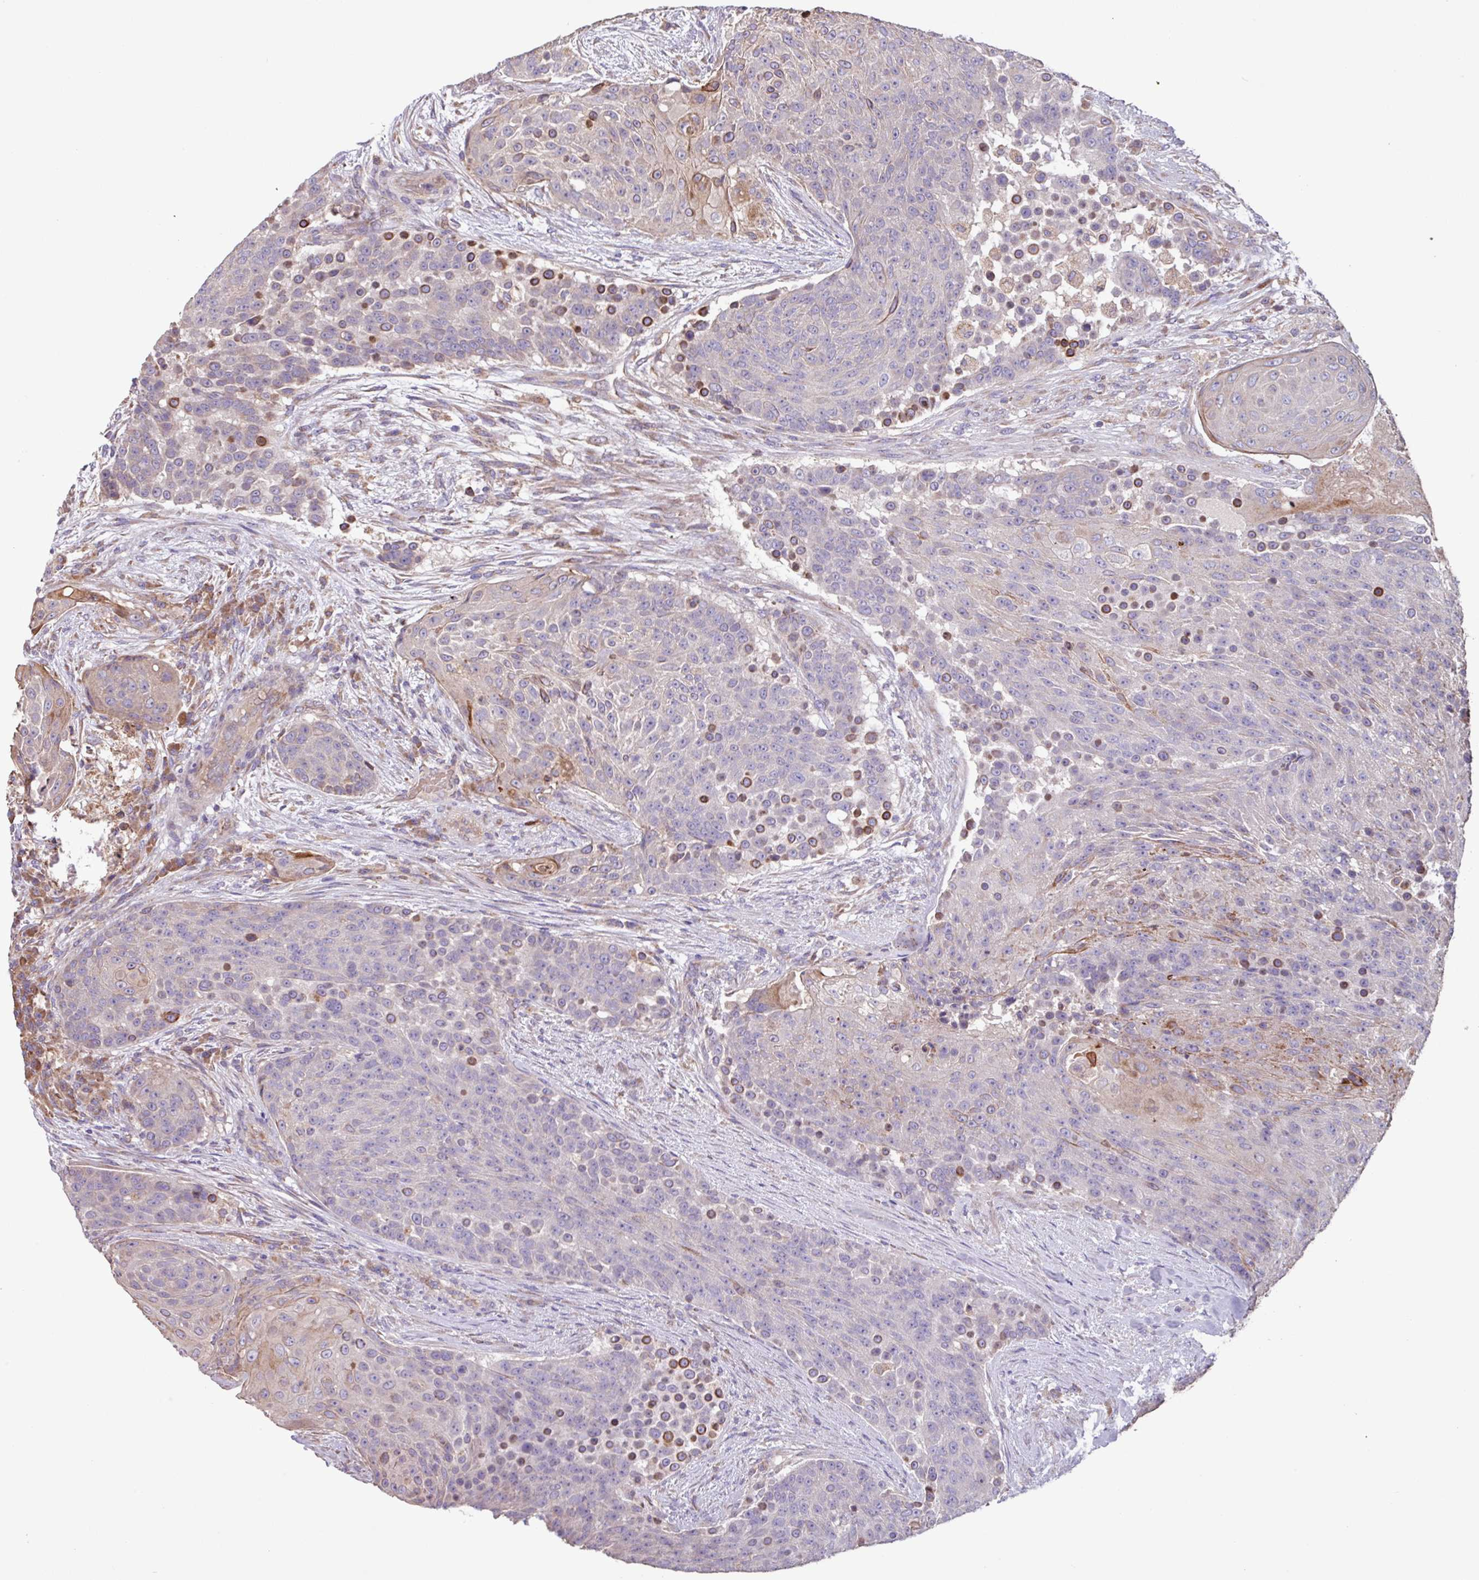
{"staining": {"intensity": "moderate", "quantity": "<25%", "location": "cytoplasmic/membranous"}, "tissue": "urothelial cancer", "cell_type": "Tumor cells", "image_type": "cancer", "snomed": [{"axis": "morphology", "description": "Urothelial carcinoma, High grade"}, {"axis": "topography", "description": "Urinary bladder"}], "caption": "Urothelial cancer tissue displays moderate cytoplasmic/membranous staining in about <25% of tumor cells", "gene": "PTPRQ", "patient": {"sex": "female", "age": 63}}